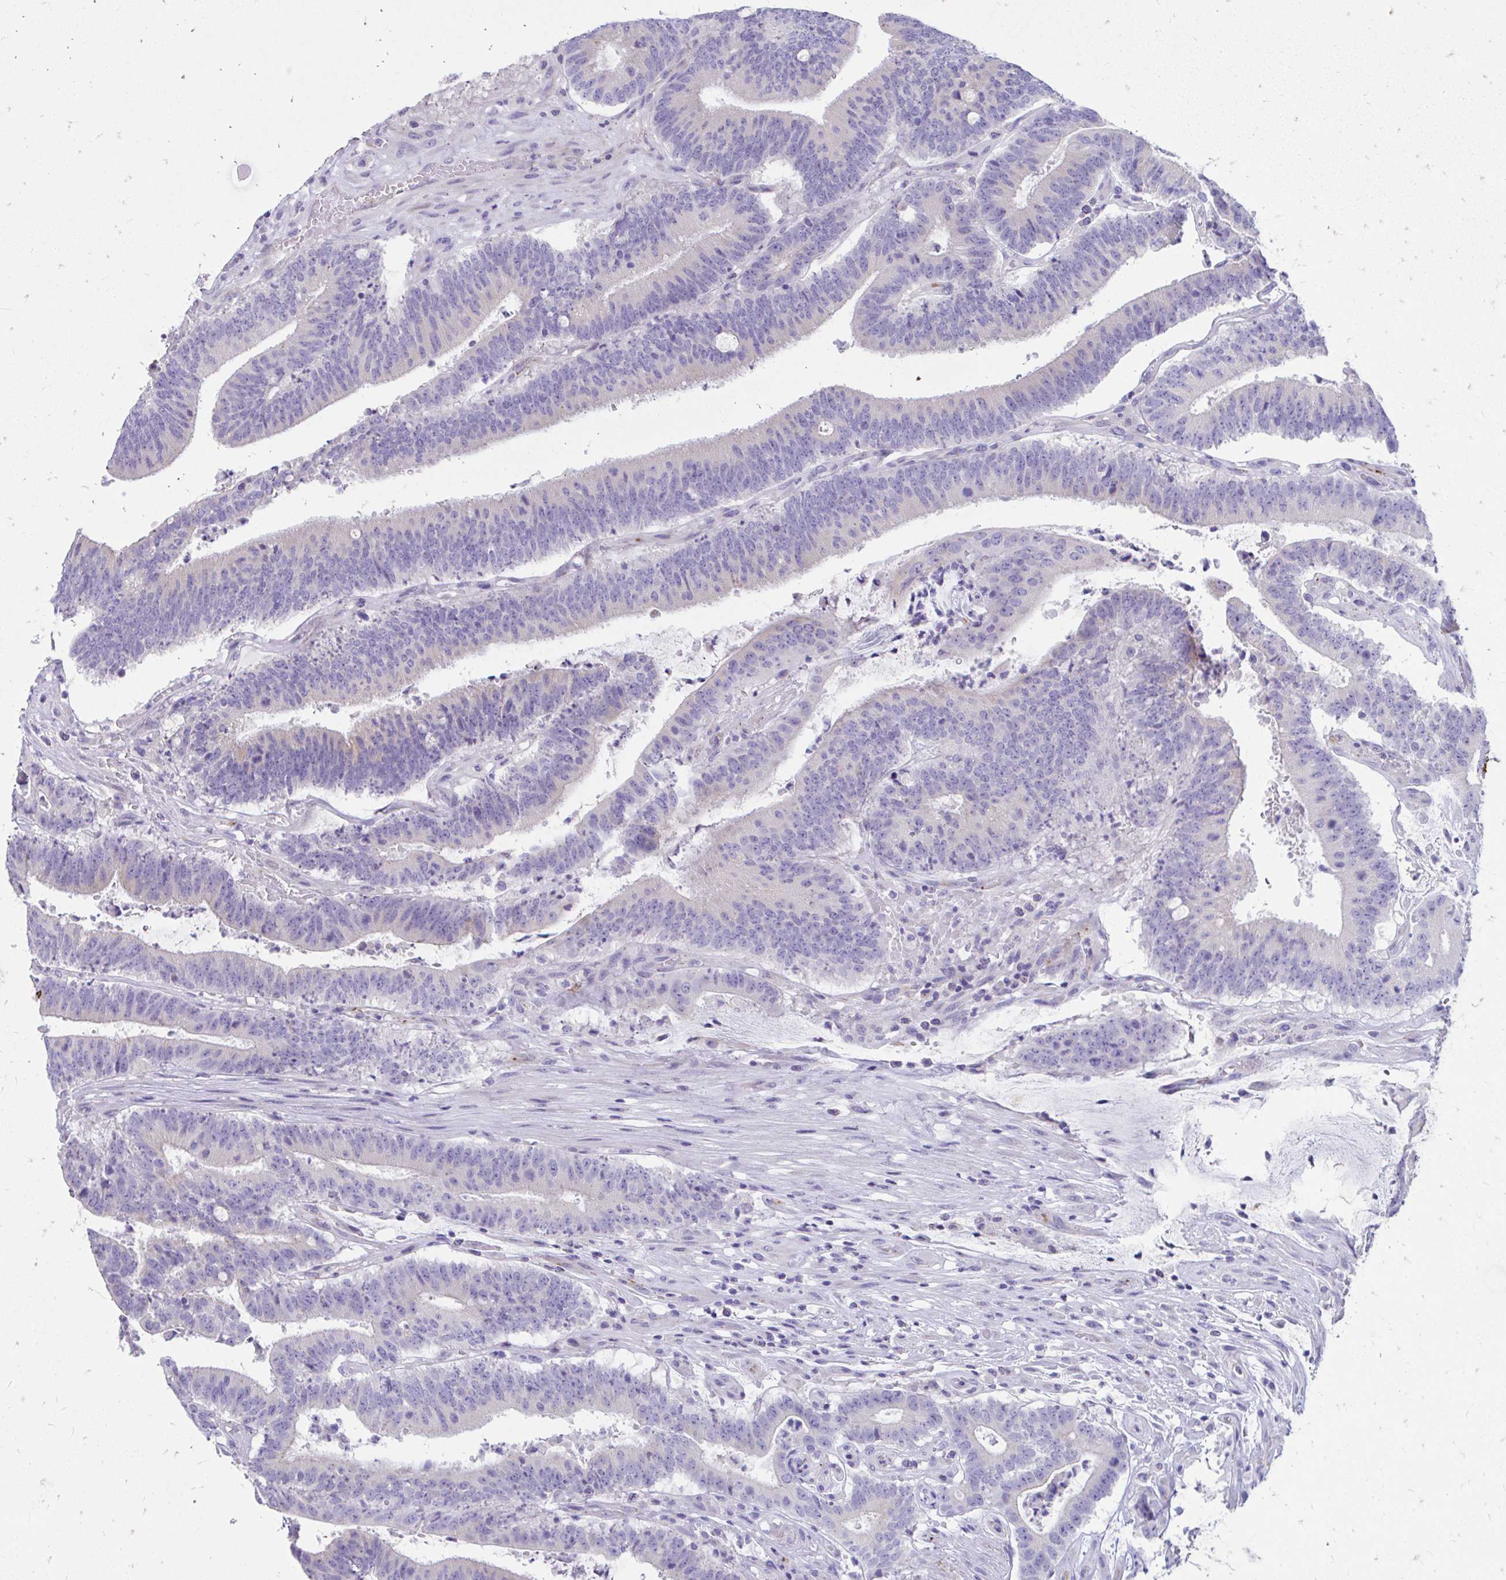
{"staining": {"intensity": "negative", "quantity": "none", "location": "none"}, "tissue": "colorectal cancer", "cell_type": "Tumor cells", "image_type": "cancer", "snomed": [{"axis": "morphology", "description": "Adenocarcinoma, NOS"}, {"axis": "topography", "description": "Colon"}], "caption": "Tumor cells show no significant protein positivity in colorectal cancer.", "gene": "KRIT1", "patient": {"sex": "female", "age": 43}}